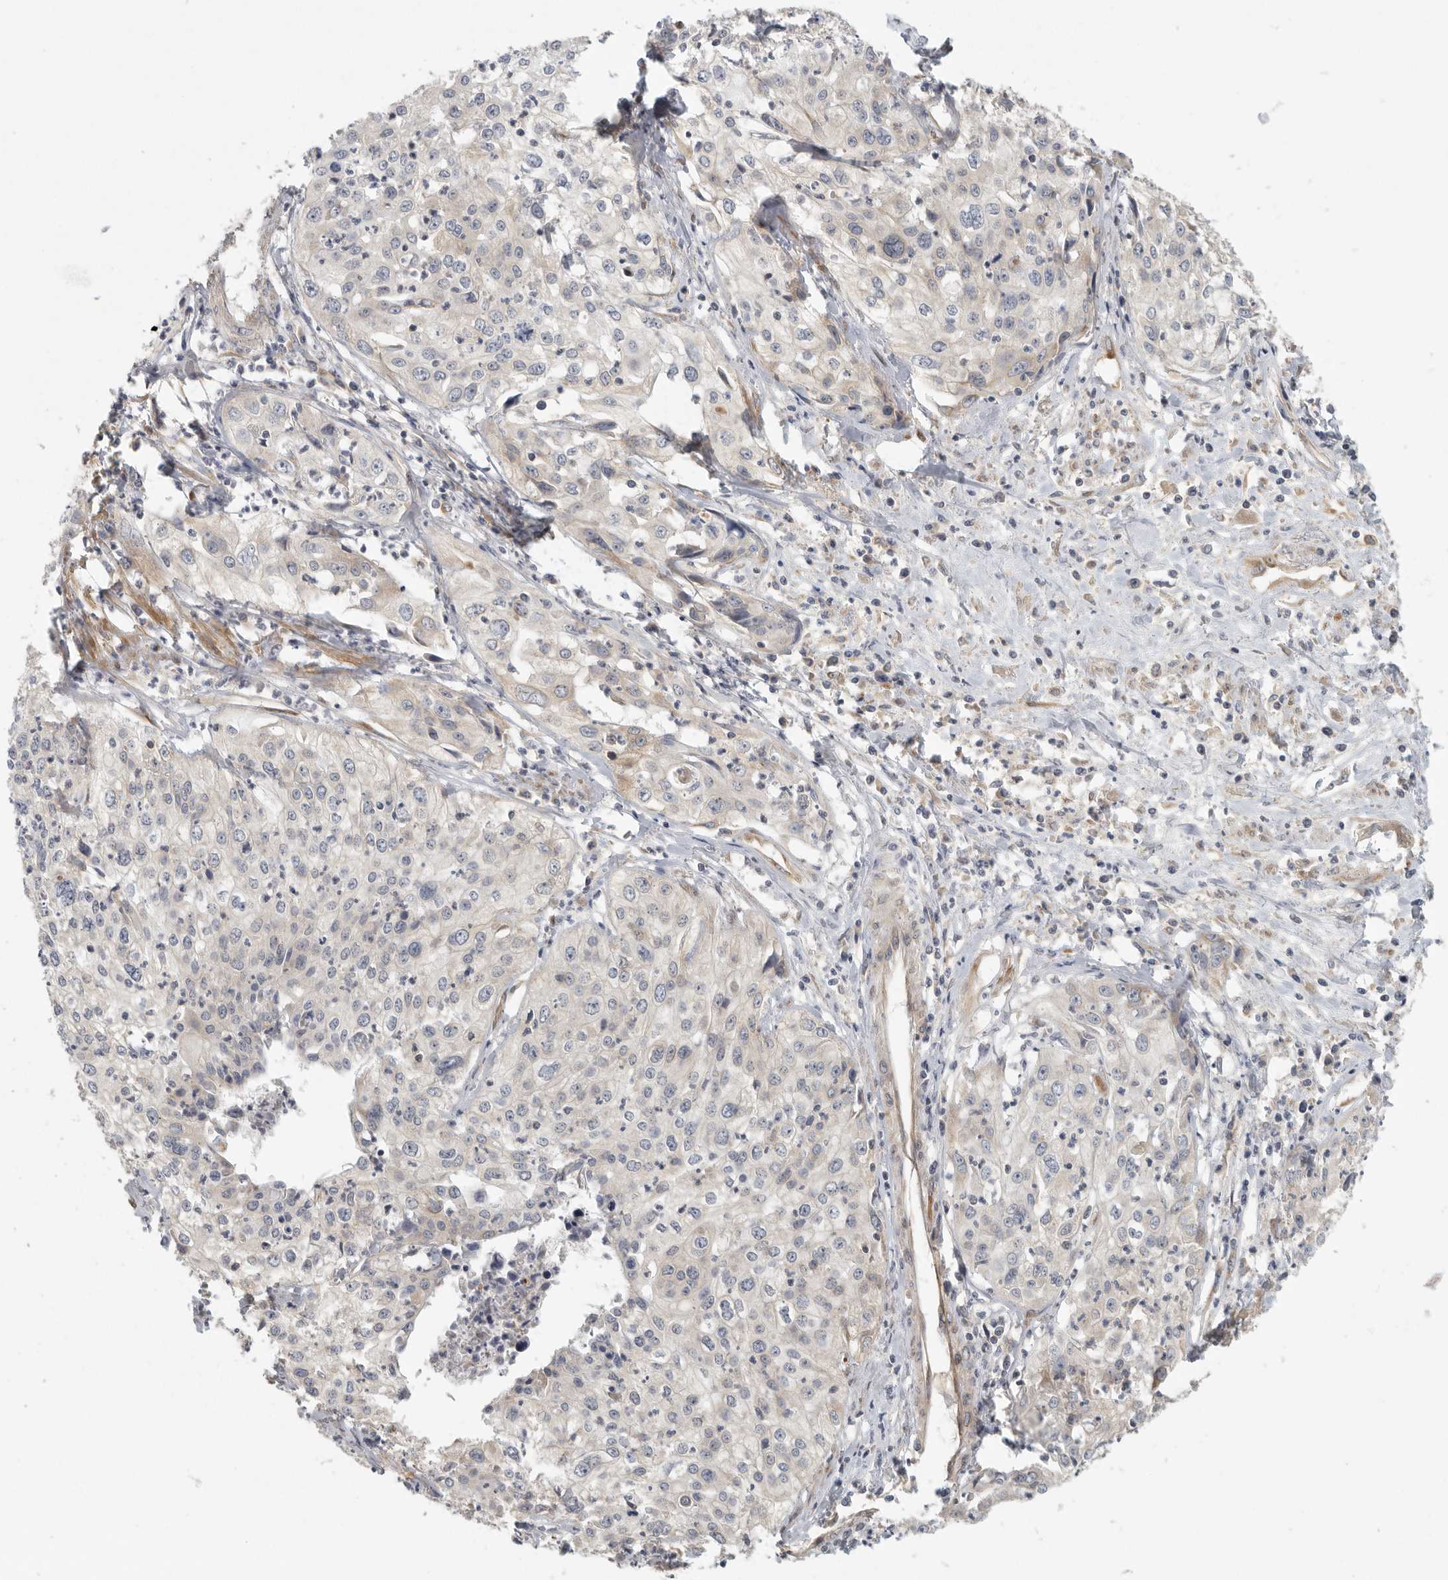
{"staining": {"intensity": "negative", "quantity": "none", "location": "none"}, "tissue": "cervical cancer", "cell_type": "Tumor cells", "image_type": "cancer", "snomed": [{"axis": "morphology", "description": "Squamous cell carcinoma, NOS"}, {"axis": "topography", "description": "Cervix"}], "caption": "Tumor cells show no significant staining in cervical cancer.", "gene": "BCAP29", "patient": {"sex": "female", "age": 31}}